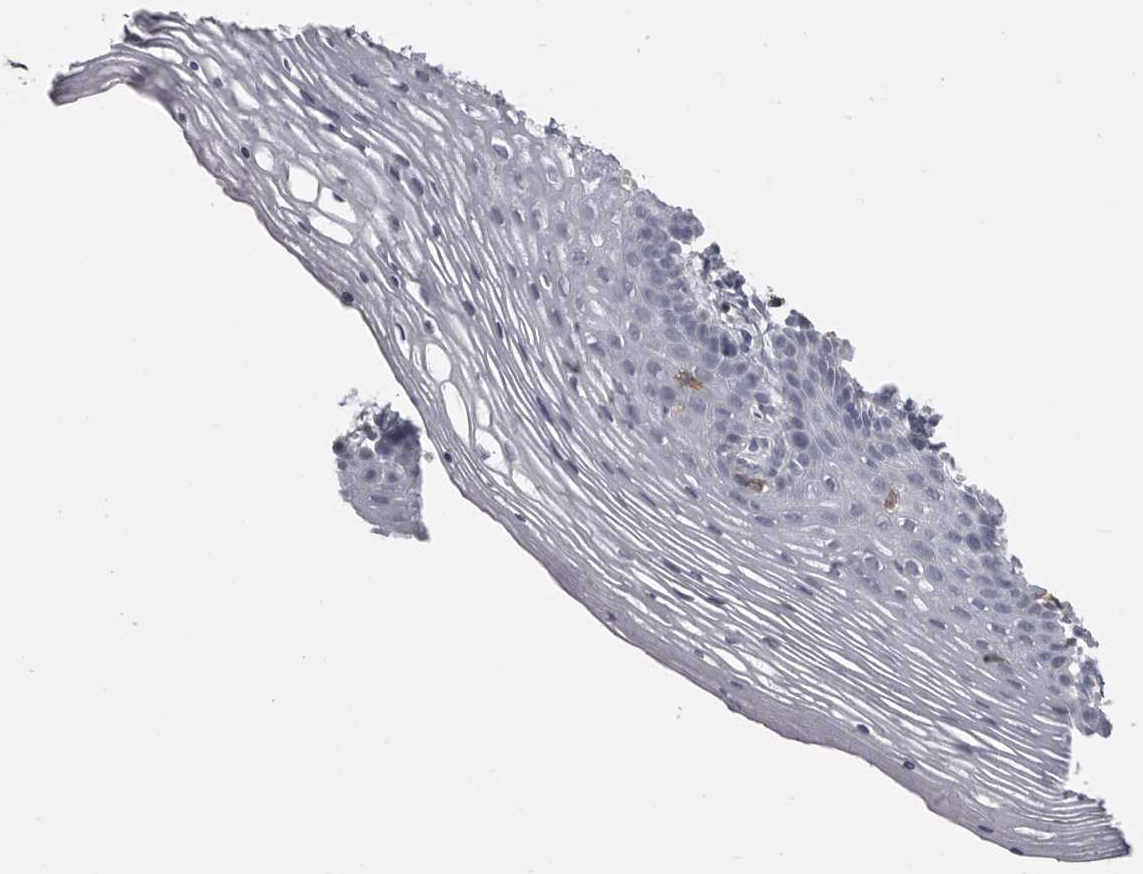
{"staining": {"intensity": "negative", "quantity": "none", "location": "none"}, "tissue": "vagina", "cell_type": "Squamous epithelial cells", "image_type": "normal", "snomed": [{"axis": "morphology", "description": "Normal tissue, NOS"}, {"axis": "topography", "description": "Vagina"}], "caption": "Squamous epithelial cells are negative for brown protein staining in normal vagina. The staining is performed using DAB brown chromogen with nuclei counter-stained in using hematoxylin.", "gene": "ITGAL", "patient": {"sex": "female", "age": 32}}